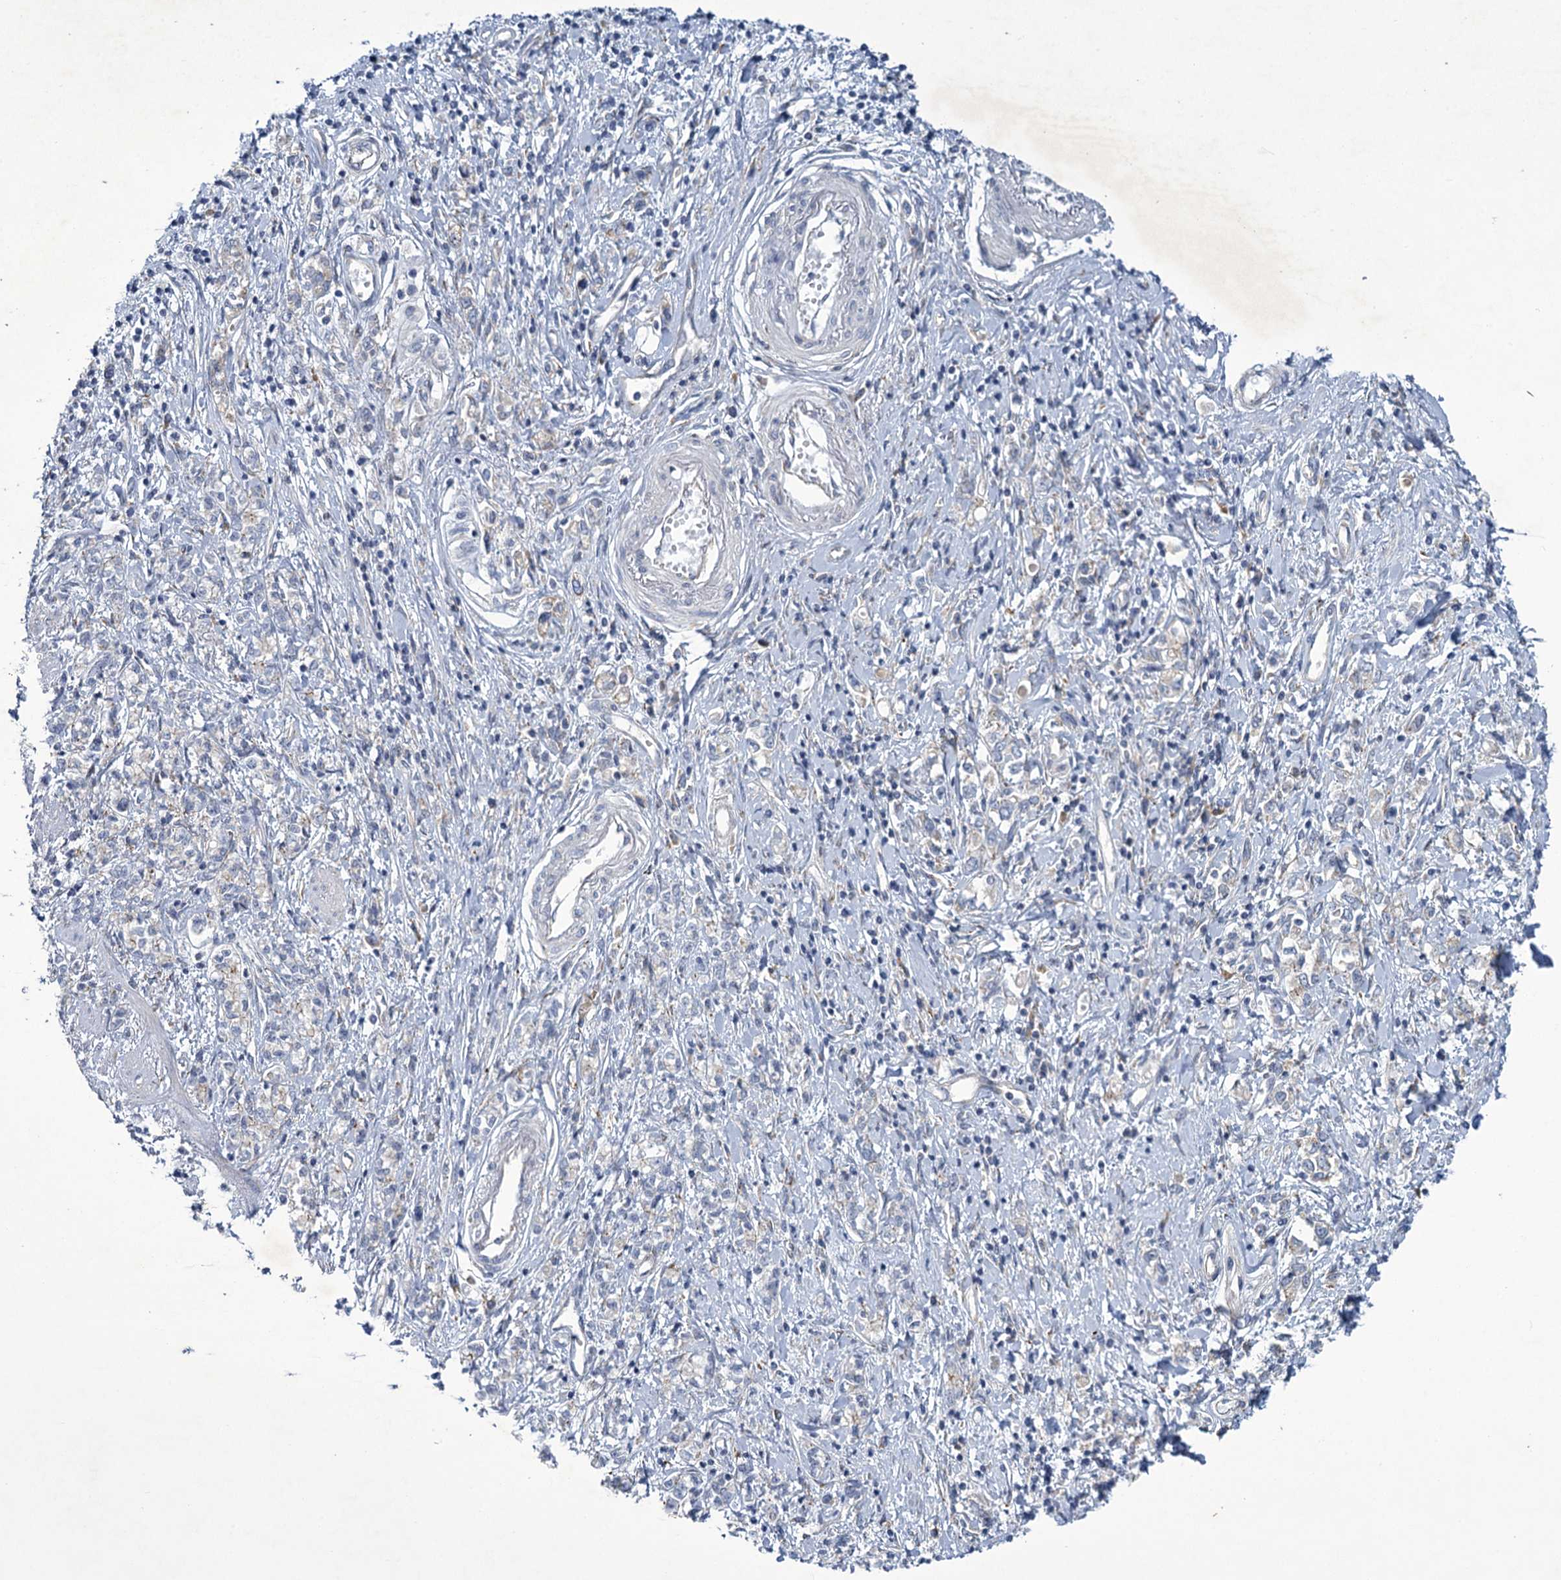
{"staining": {"intensity": "negative", "quantity": "none", "location": "none"}, "tissue": "stomach cancer", "cell_type": "Tumor cells", "image_type": "cancer", "snomed": [{"axis": "morphology", "description": "Adenocarcinoma, NOS"}, {"axis": "topography", "description": "Stomach"}], "caption": "There is no significant staining in tumor cells of adenocarcinoma (stomach).", "gene": "MBLAC2", "patient": {"sex": "female", "age": 76}}